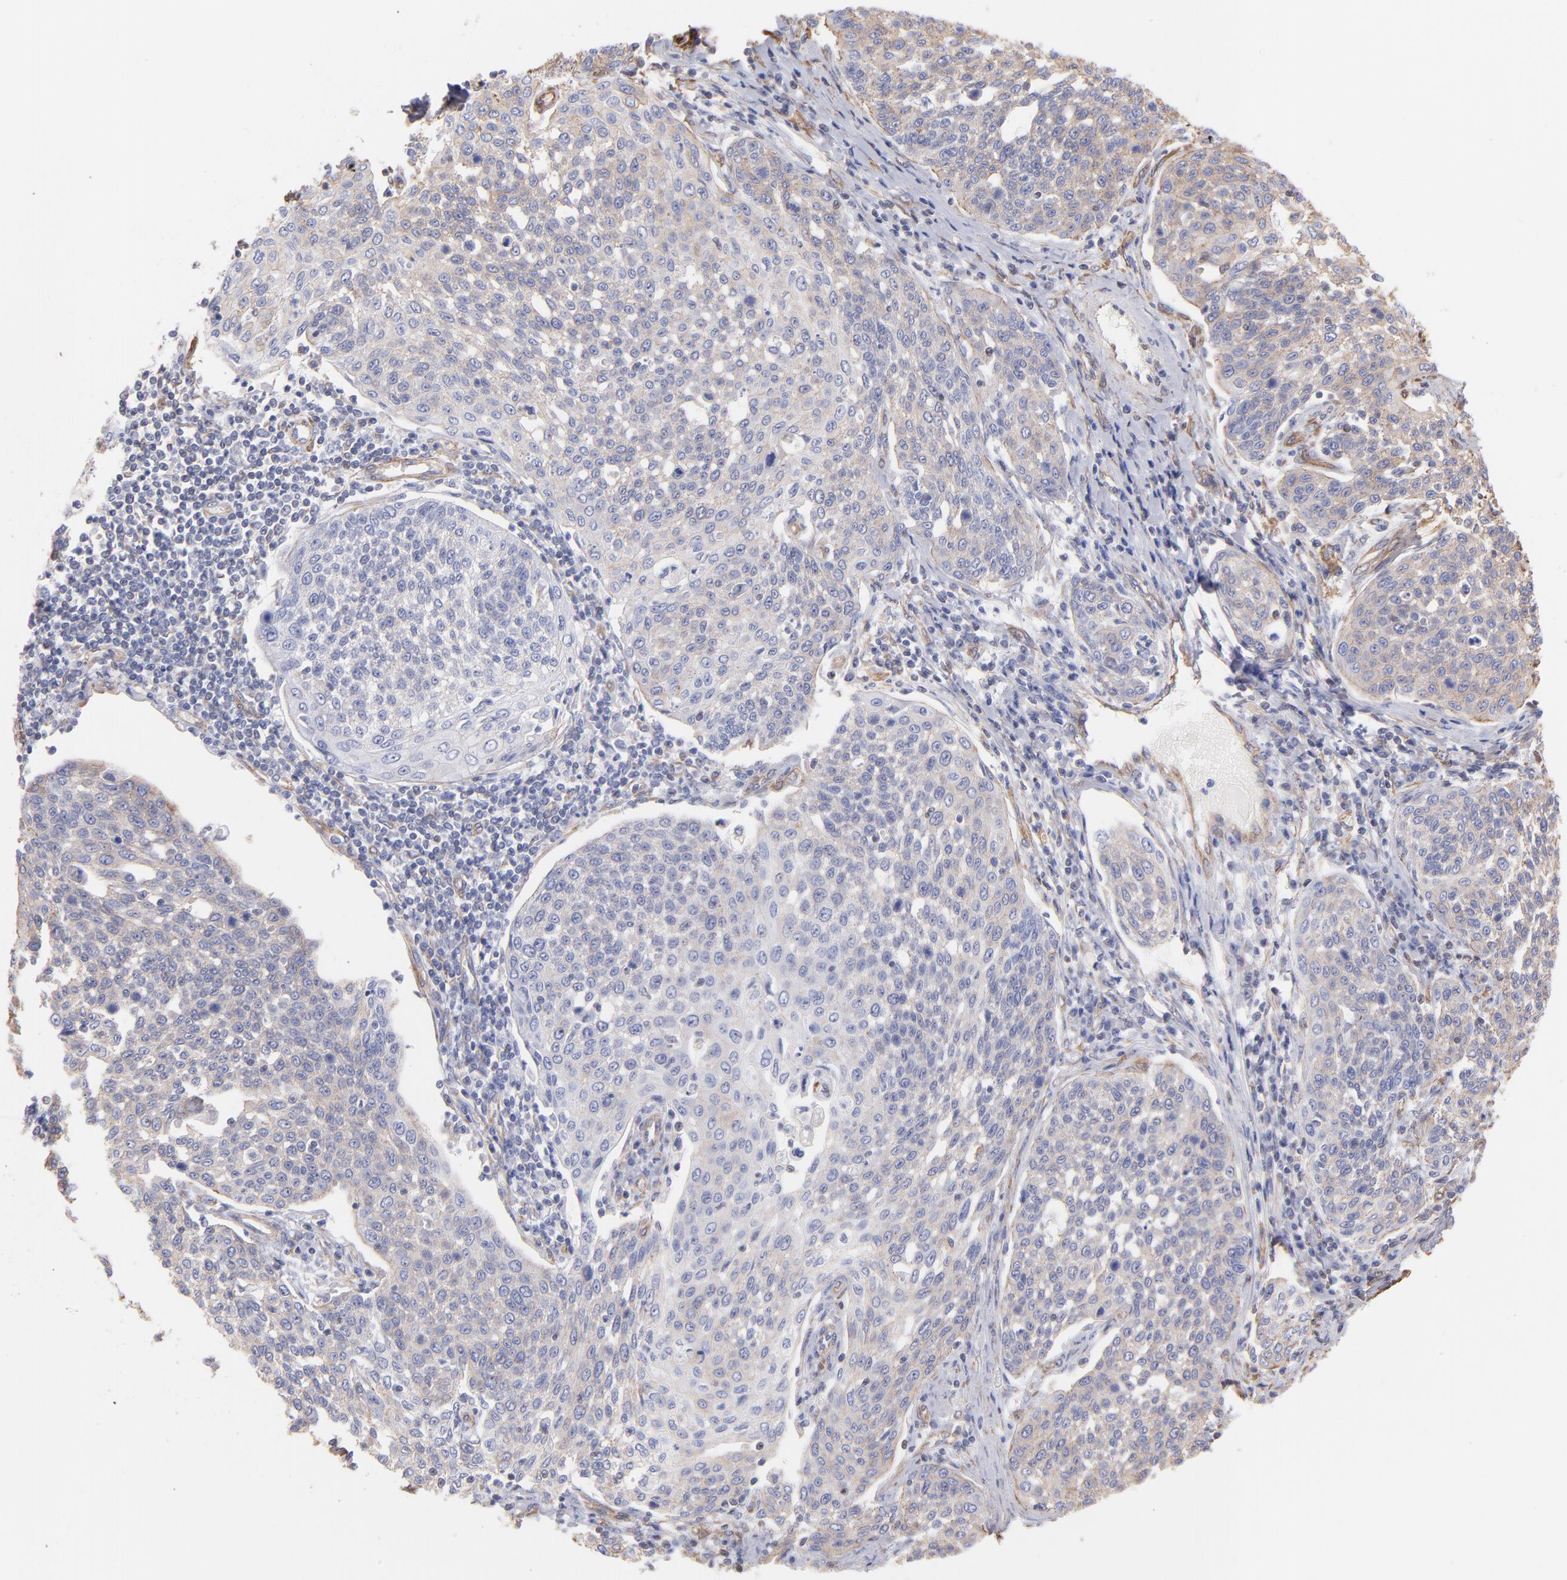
{"staining": {"intensity": "weak", "quantity": "<25%", "location": "cytoplasmic/membranous"}, "tissue": "cervical cancer", "cell_type": "Tumor cells", "image_type": "cancer", "snomed": [{"axis": "morphology", "description": "Squamous cell carcinoma, NOS"}, {"axis": "topography", "description": "Cervix"}], "caption": "Protein analysis of cervical cancer (squamous cell carcinoma) demonstrates no significant positivity in tumor cells. The staining is performed using DAB brown chromogen with nuclei counter-stained in using hematoxylin.", "gene": "PLEC", "patient": {"sex": "female", "age": 34}}